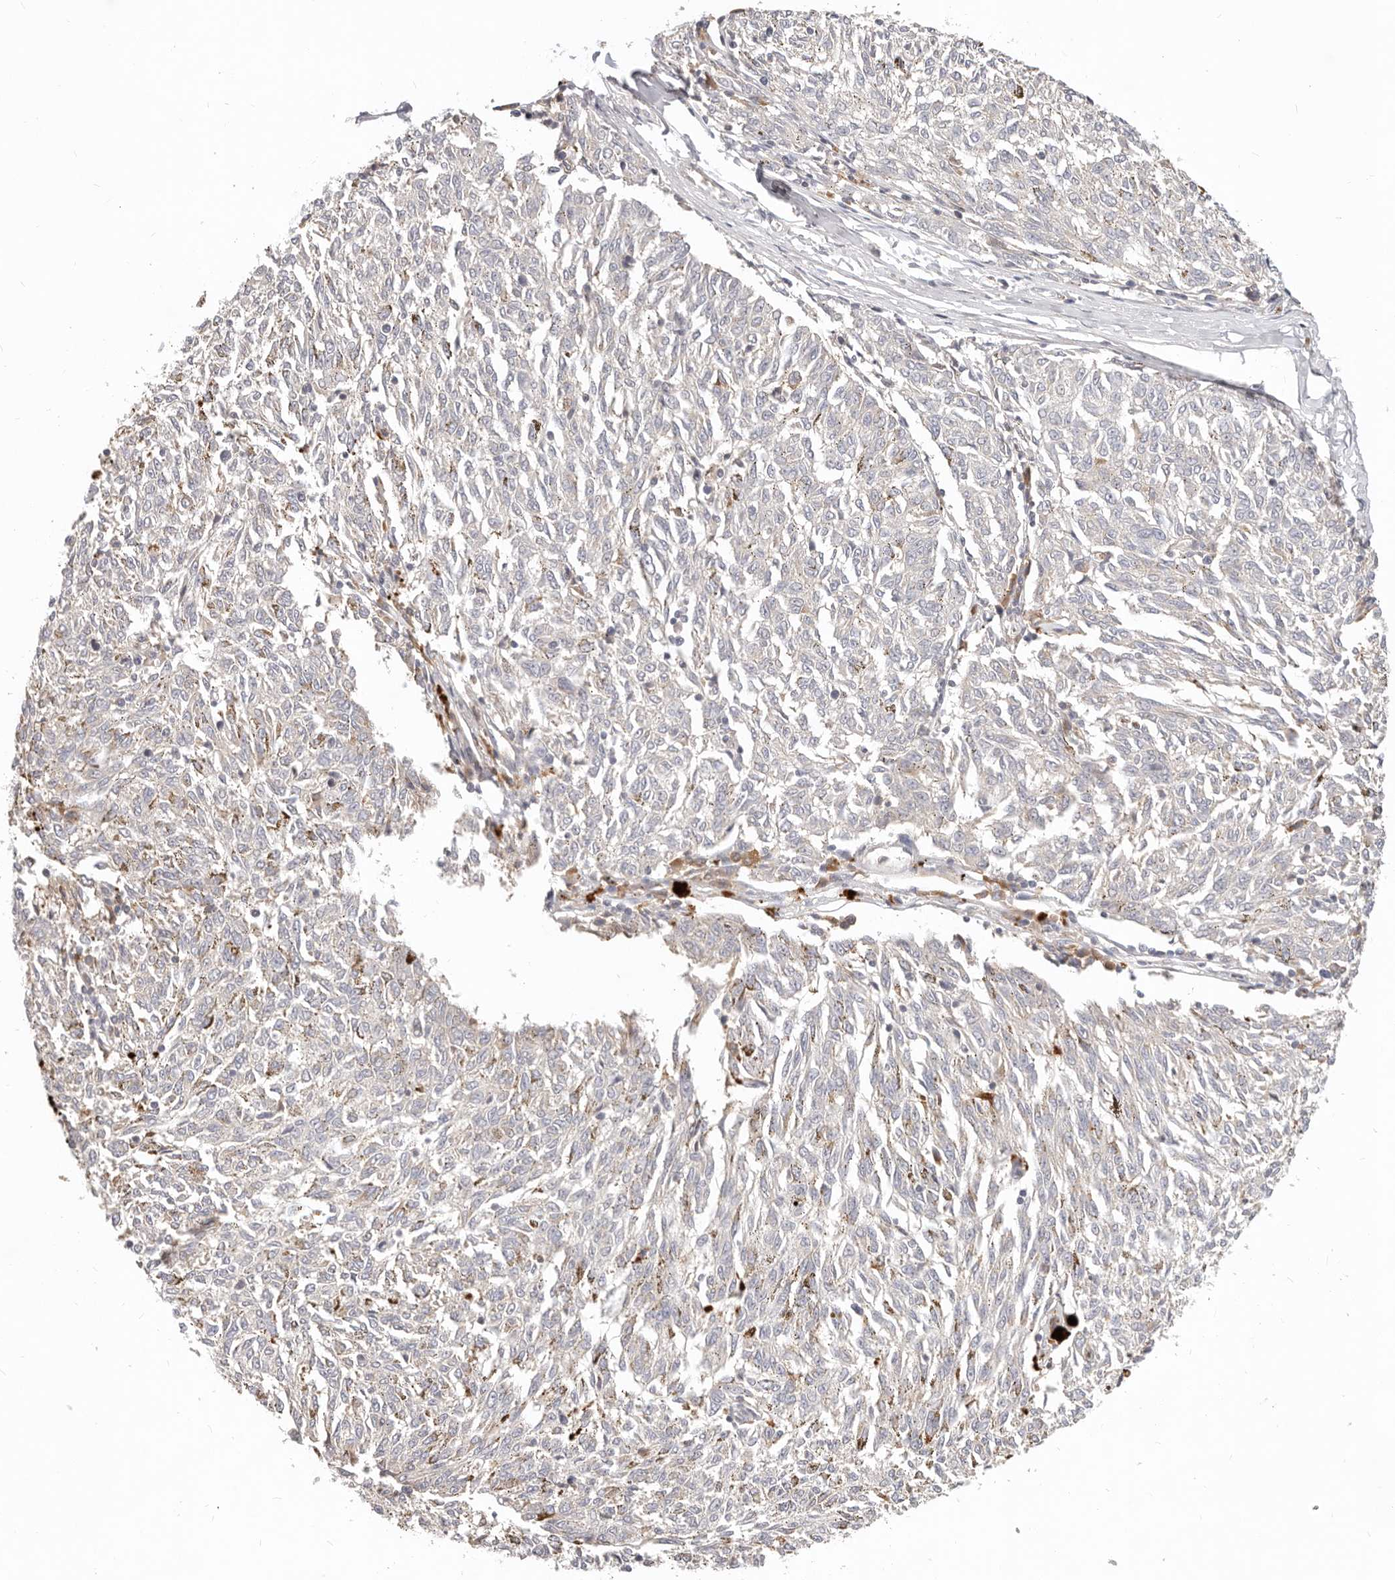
{"staining": {"intensity": "negative", "quantity": "none", "location": "none"}, "tissue": "melanoma", "cell_type": "Tumor cells", "image_type": "cancer", "snomed": [{"axis": "morphology", "description": "Malignant melanoma, NOS"}, {"axis": "topography", "description": "Skin"}], "caption": "Immunohistochemistry (IHC) of malignant melanoma exhibits no staining in tumor cells.", "gene": "USP49", "patient": {"sex": "female", "age": 72}}